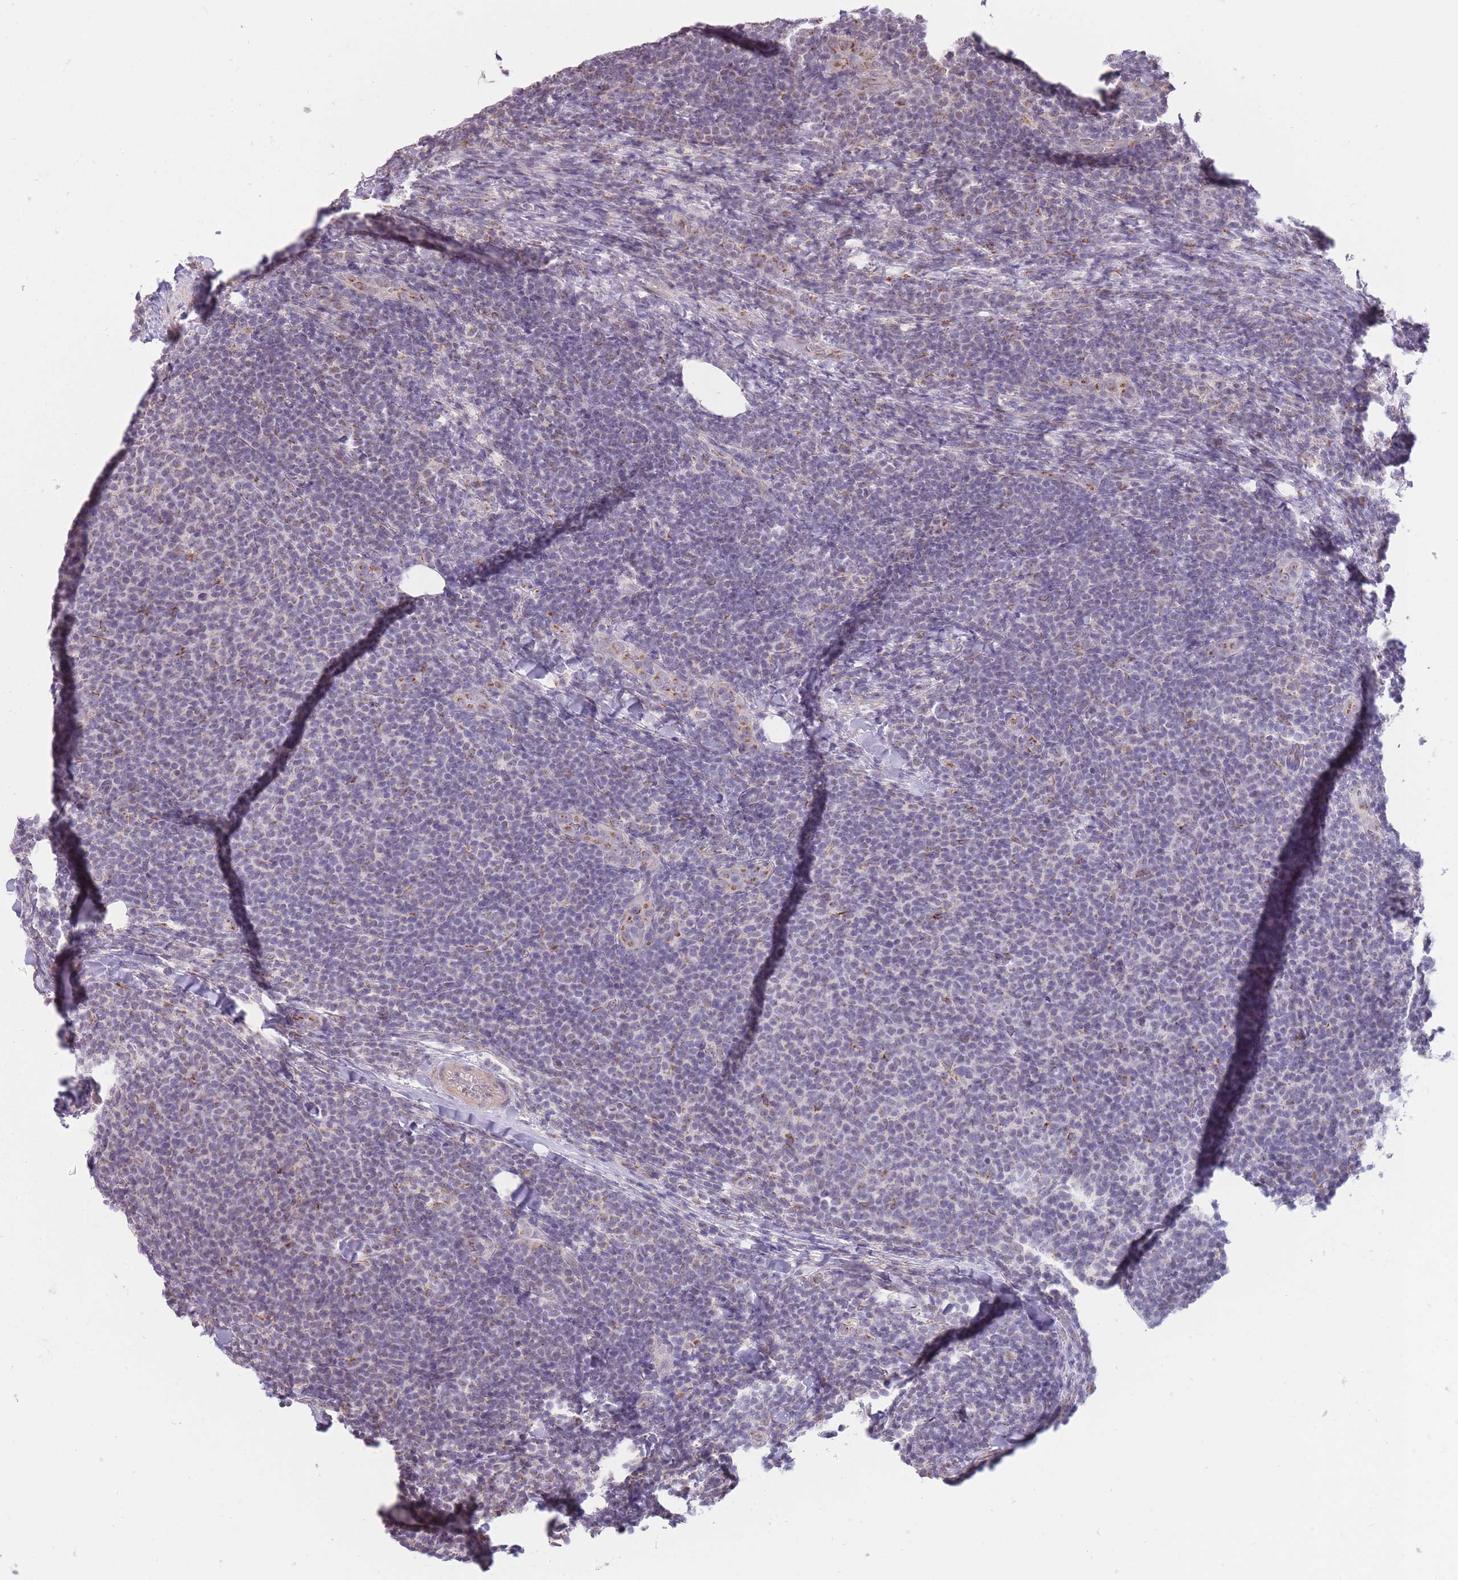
{"staining": {"intensity": "negative", "quantity": "none", "location": "none"}, "tissue": "lymphoma", "cell_type": "Tumor cells", "image_type": "cancer", "snomed": [{"axis": "morphology", "description": "Malignant lymphoma, non-Hodgkin's type, Low grade"}, {"axis": "topography", "description": "Lymph node"}], "caption": "Tumor cells show no significant protein positivity in lymphoma.", "gene": "NELL1", "patient": {"sex": "male", "age": 66}}